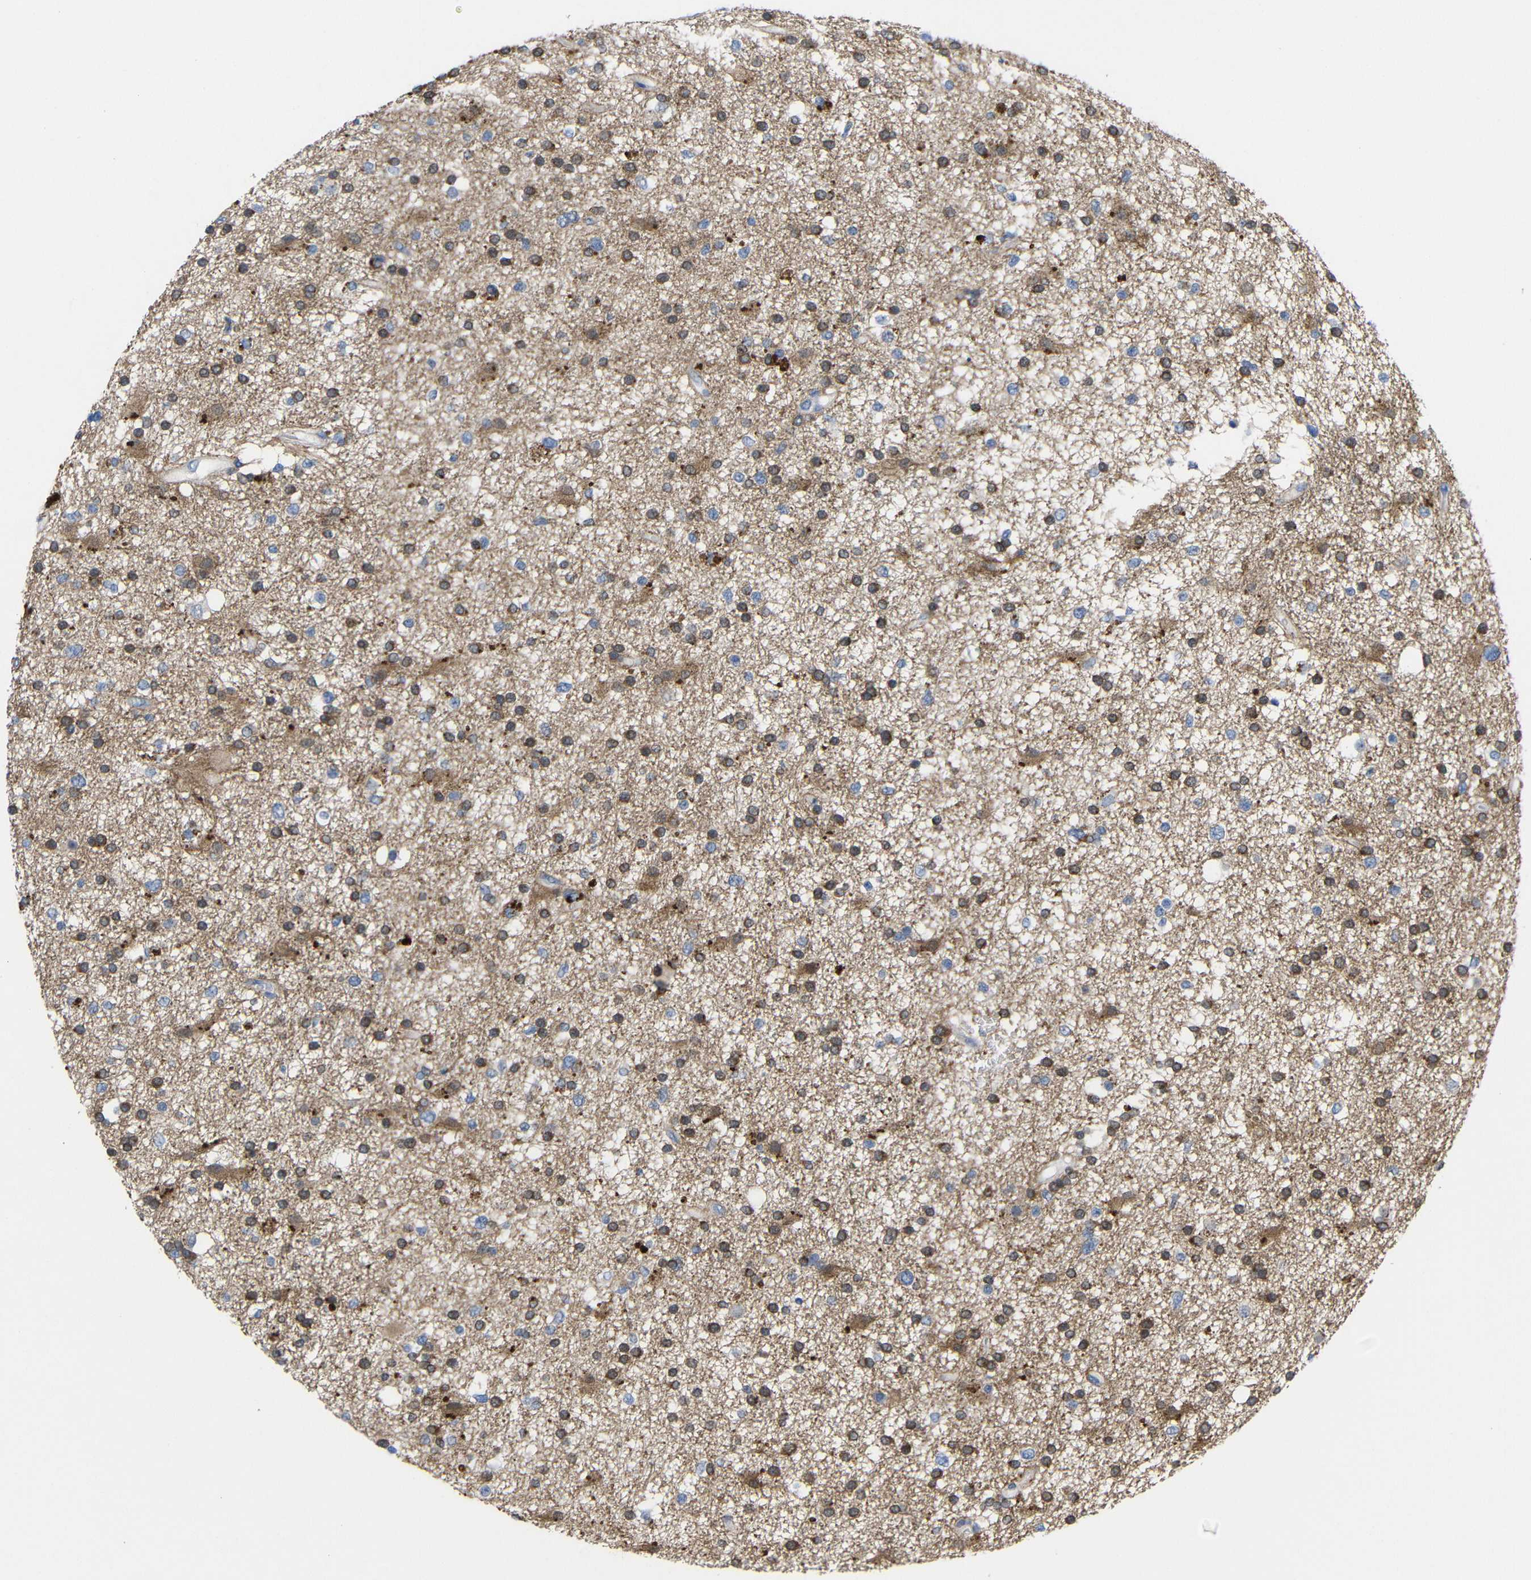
{"staining": {"intensity": "moderate", "quantity": "25%-75%", "location": "cytoplasmic/membranous"}, "tissue": "glioma", "cell_type": "Tumor cells", "image_type": "cancer", "snomed": [{"axis": "morphology", "description": "Glioma, malignant, High grade"}, {"axis": "topography", "description": "Brain"}], "caption": "Immunohistochemistry micrograph of neoplastic tissue: glioma stained using IHC exhibits medium levels of moderate protein expression localized specifically in the cytoplasmic/membranous of tumor cells, appearing as a cytoplasmic/membranous brown color.", "gene": "PEBP1", "patient": {"sex": "male", "age": 33}}